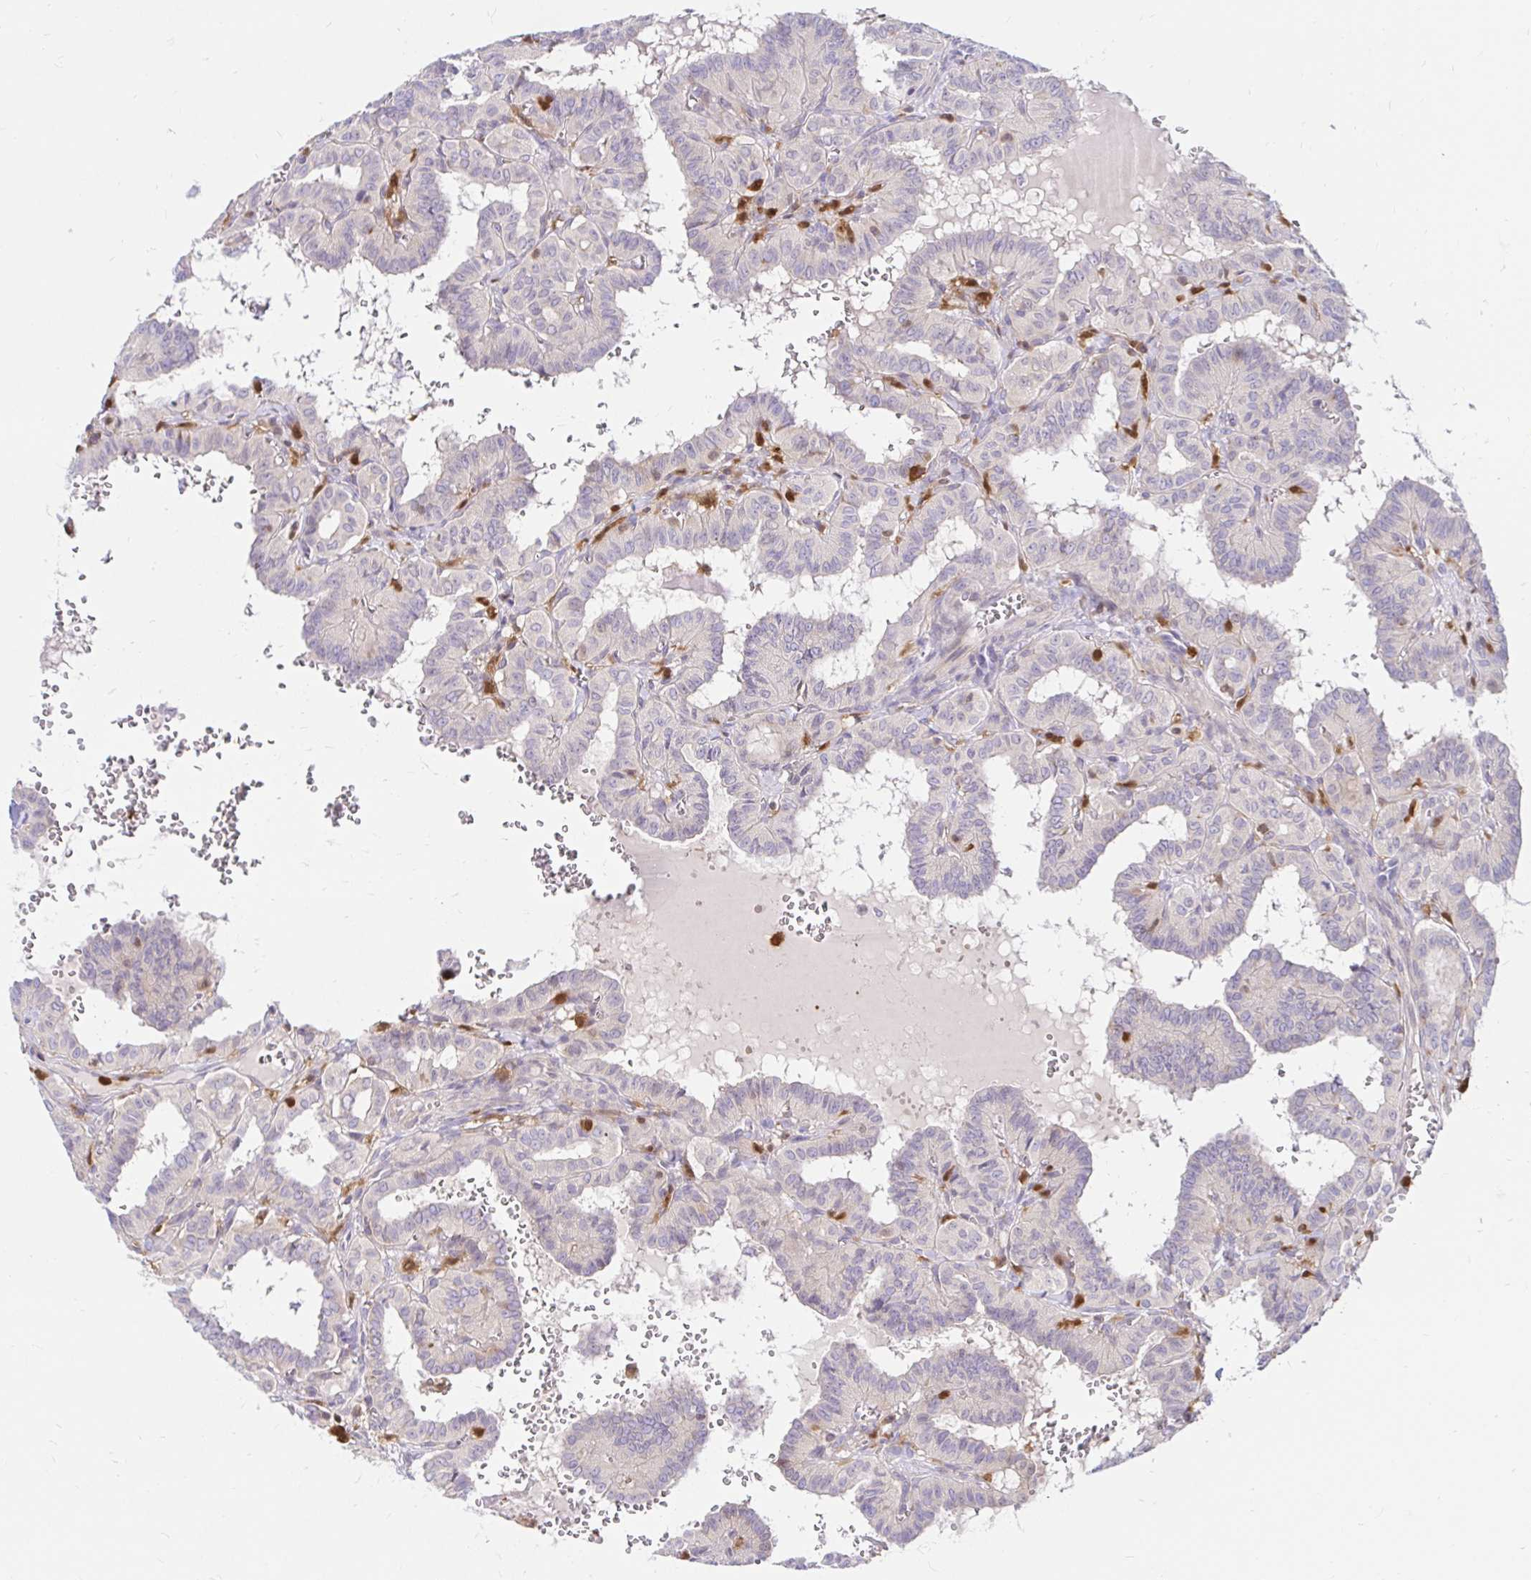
{"staining": {"intensity": "negative", "quantity": "none", "location": "none"}, "tissue": "thyroid cancer", "cell_type": "Tumor cells", "image_type": "cancer", "snomed": [{"axis": "morphology", "description": "Papillary adenocarcinoma, NOS"}, {"axis": "topography", "description": "Thyroid gland"}], "caption": "This is a histopathology image of immunohistochemistry staining of papillary adenocarcinoma (thyroid), which shows no expression in tumor cells.", "gene": "PYCARD", "patient": {"sex": "female", "age": 21}}